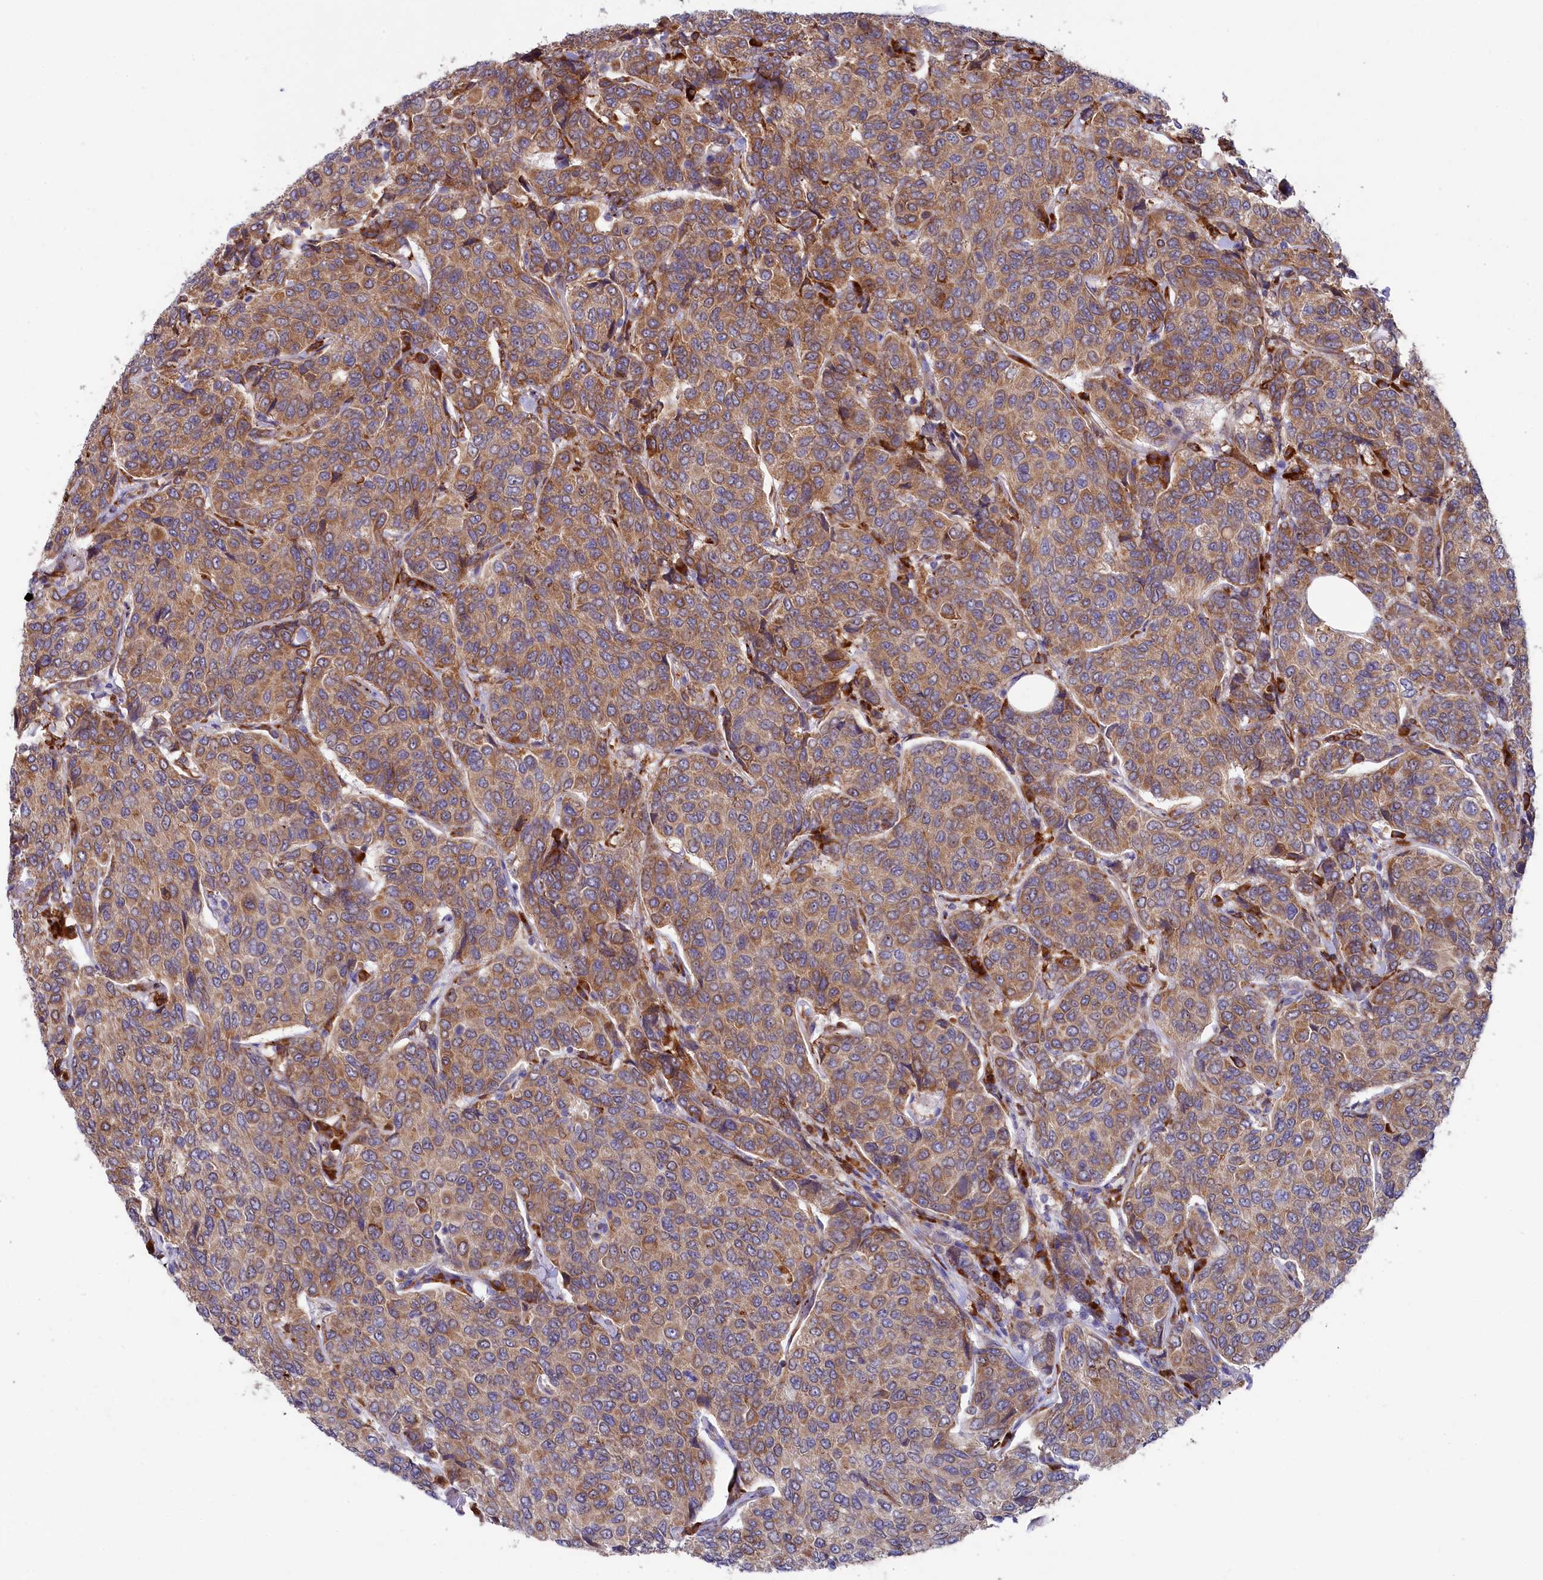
{"staining": {"intensity": "moderate", "quantity": ">75%", "location": "cytoplasmic/membranous"}, "tissue": "breast cancer", "cell_type": "Tumor cells", "image_type": "cancer", "snomed": [{"axis": "morphology", "description": "Duct carcinoma"}, {"axis": "topography", "description": "Breast"}], "caption": "A medium amount of moderate cytoplasmic/membranous positivity is seen in approximately >75% of tumor cells in intraductal carcinoma (breast) tissue.", "gene": "CHID1", "patient": {"sex": "female", "age": 55}}